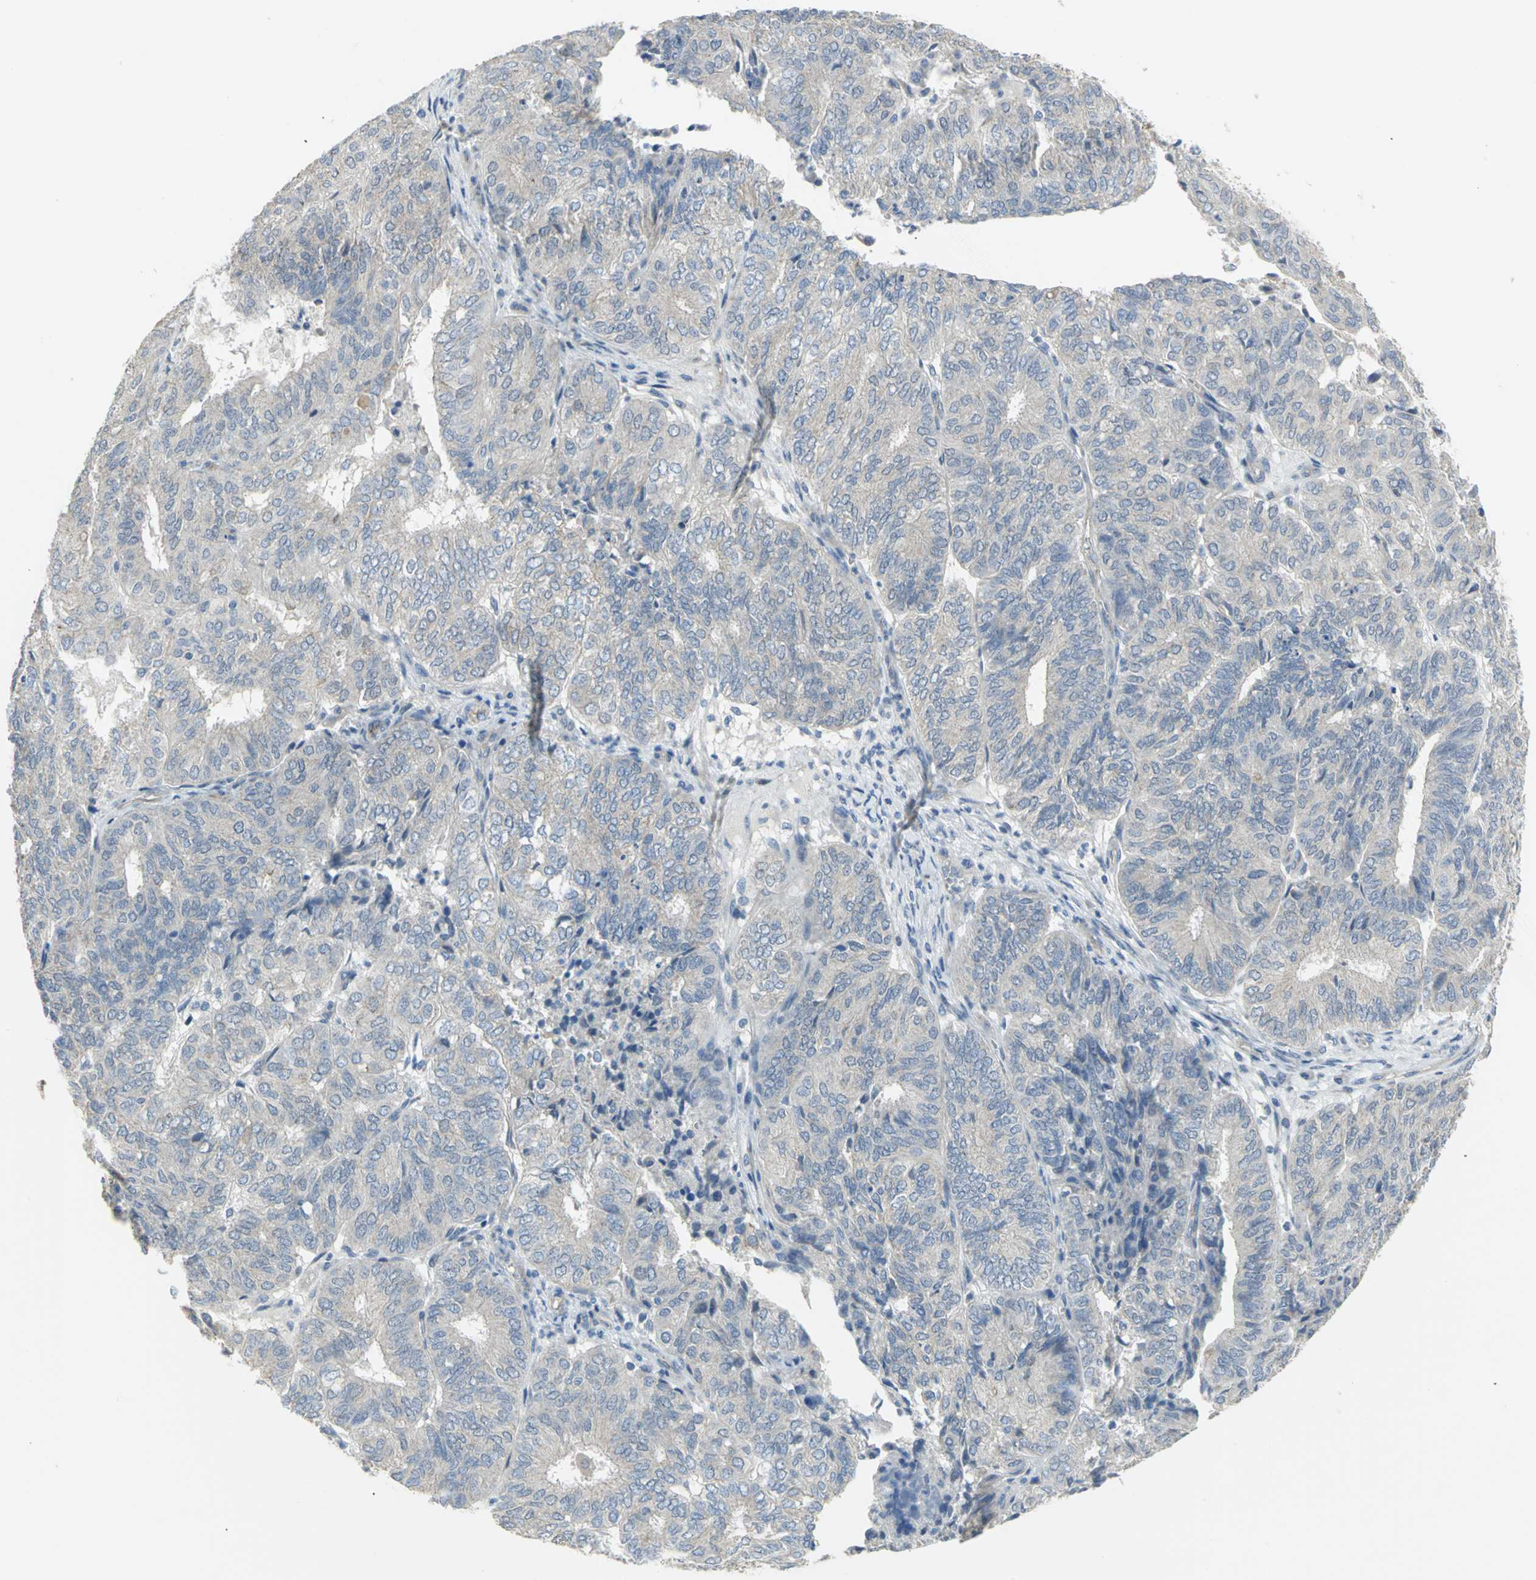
{"staining": {"intensity": "negative", "quantity": "none", "location": "none"}, "tissue": "endometrial cancer", "cell_type": "Tumor cells", "image_type": "cancer", "snomed": [{"axis": "morphology", "description": "Adenocarcinoma, NOS"}, {"axis": "topography", "description": "Uterus"}], "caption": "Immunohistochemical staining of human endometrial cancer (adenocarcinoma) shows no significant positivity in tumor cells. The staining was performed using DAB to visualize the protein expression in brown, while the nuclei were stained in blue with hematoxylin (Magnification: 20x).", "gene": "HTR1F", "patient": {"sex": "female", "age": 60}}